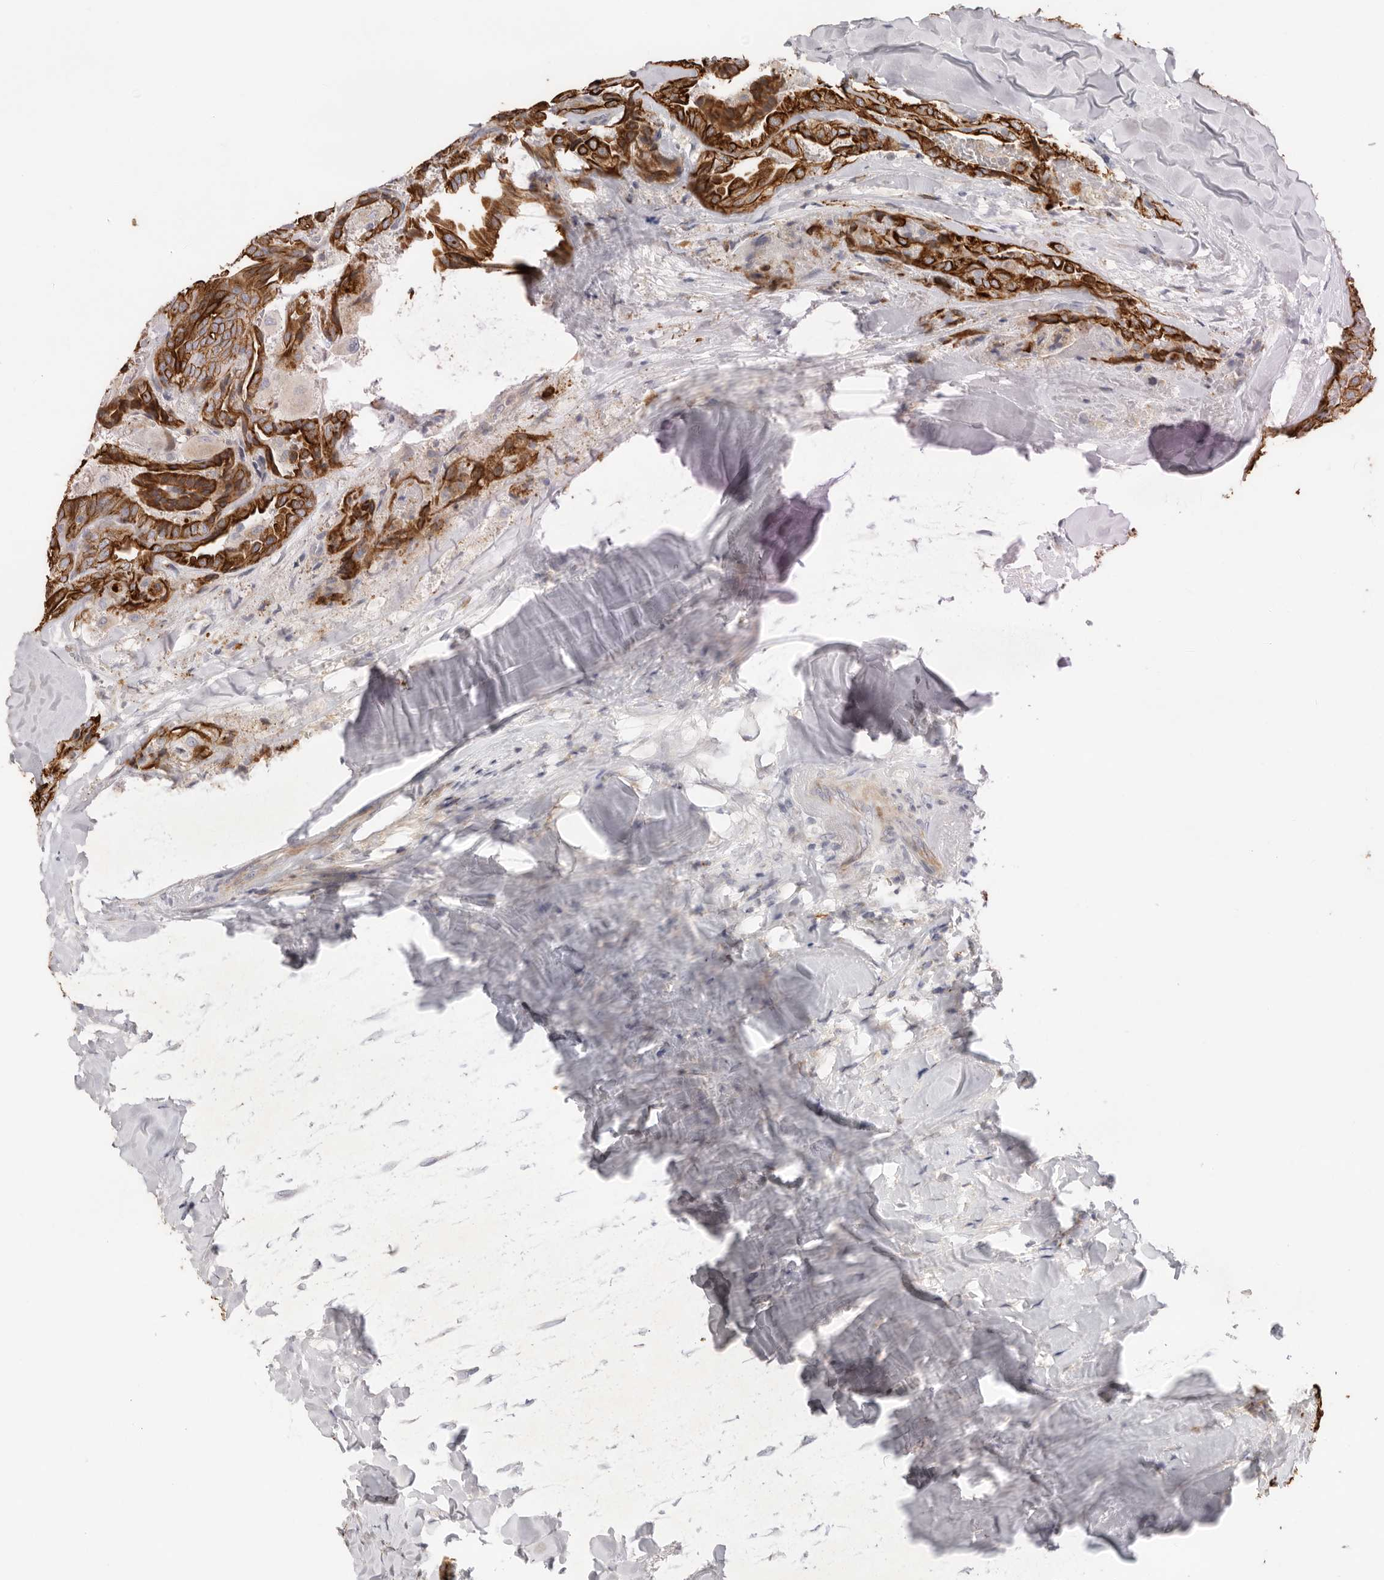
{"staining": {"intensity": "strong", "quantity": ">75%", "location": "cytoplasmic/membranous"}, "tissue": "thyroid cancer", "cell_type": "Tumor cells", "image_type": "cancer", "snomed": [{"axis": "morphology", "description": "Papillary adenocarcinoma, NOS"}, {"axis": "topography", "description": "Thyroid gland"}], "caption": "Human thyroid cancer stained with a brown dye displays strong cytoplasmic/membranous positive staining in about >75% of tumor cells.", "gene": "USH1C", "patient": {"sex": "male", "age": 77}}